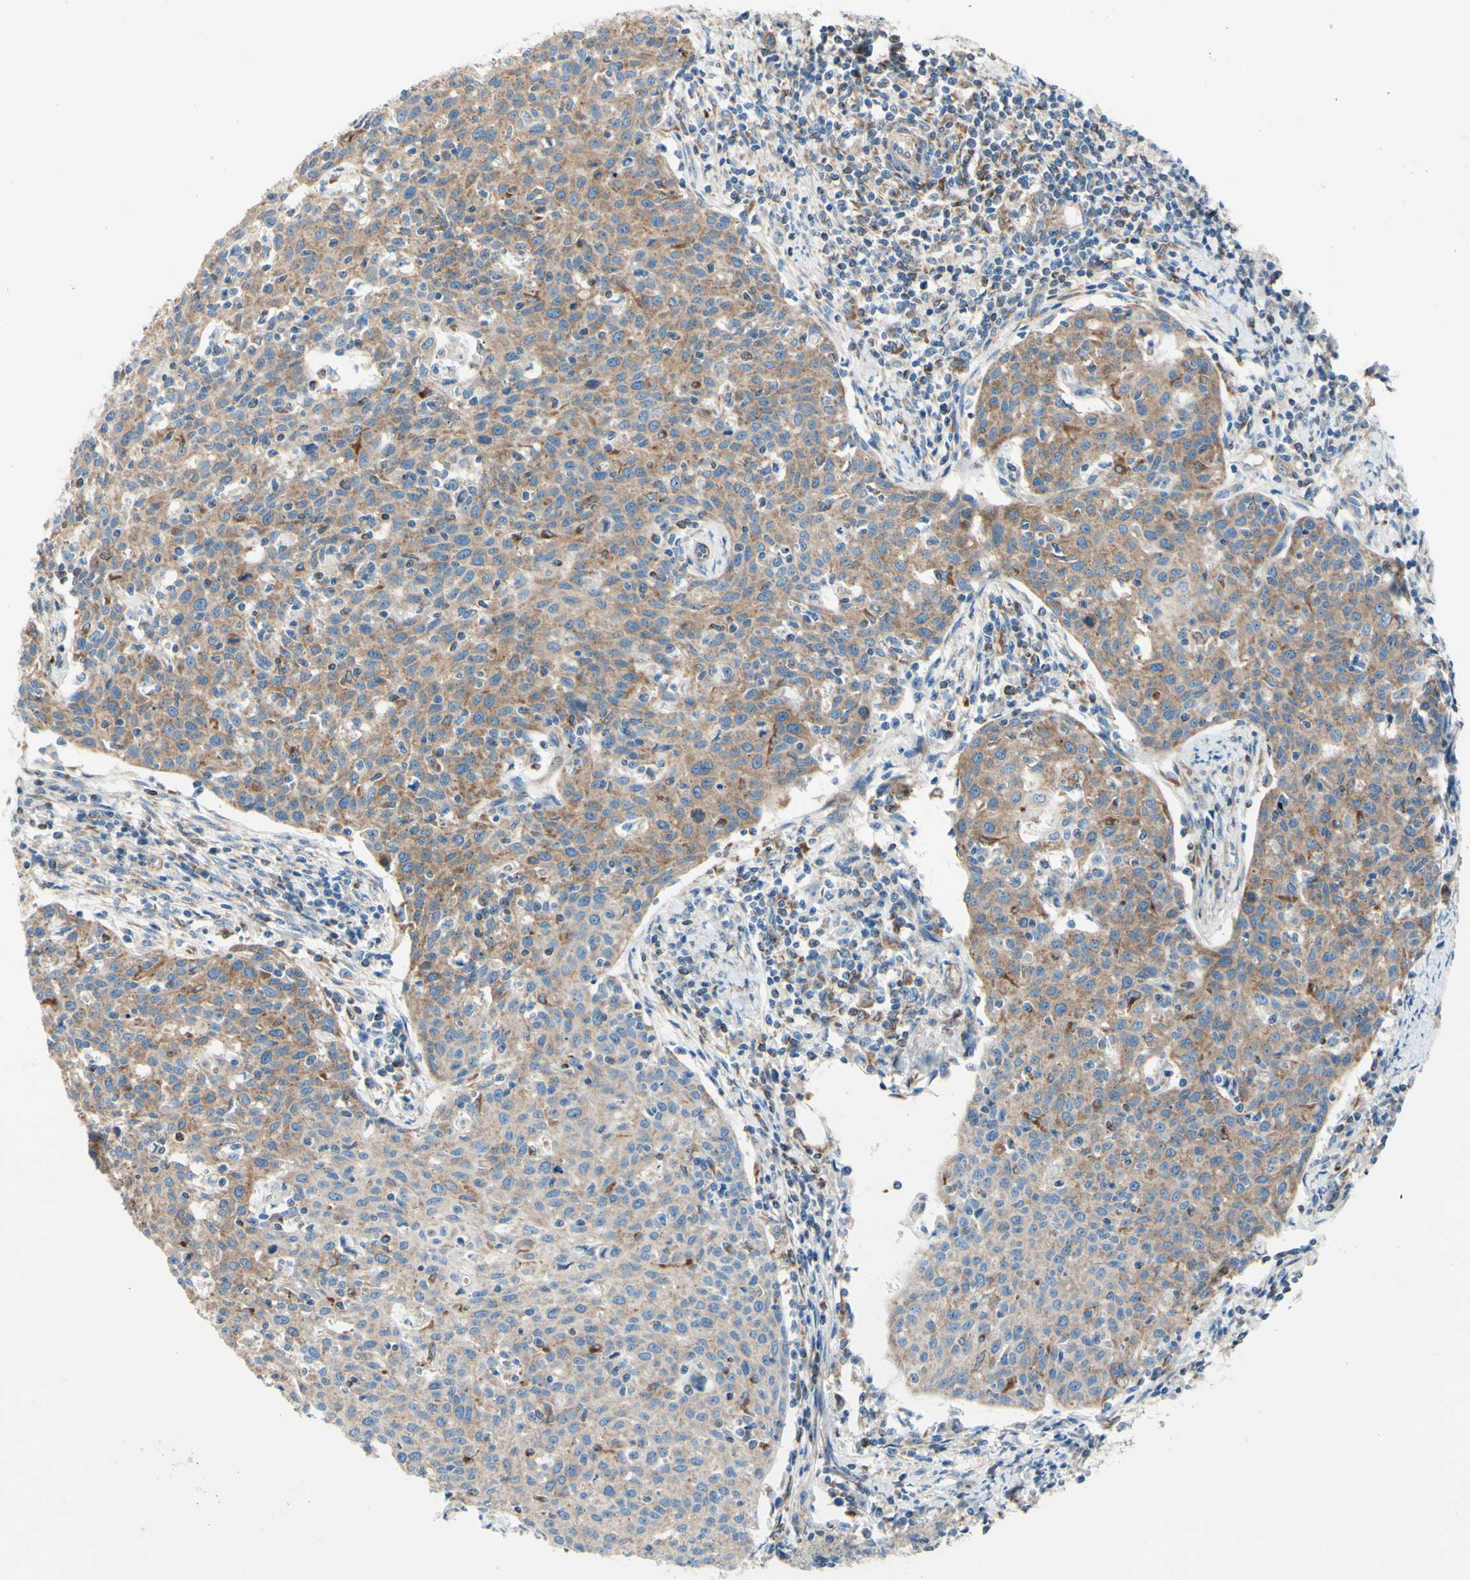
{"staining": {"intensity": "moderate", "quantity": "25%-75%", "location": "cytoplasmic/membranous"}, "tissue": "cervical cancer", "cell_type": "Tumor cells", "image_type": "cancer", "snomed": [{"axis": "morphology", "description": "Squamous cell carcinoma, NOS"}, {"axis": "topography", "description": "Cervix"}], "caption": "A medium amount of moderate cytoplasmic/membranous staining is appreciated in about 25%-75% of tumor cells in cervical cancer (squamous cell carcinoma) tissue. The staining was performed using DAB (3,3'-diaminobenzidine) to visualize the protein expression in brown, while the nuclei were stained in blue with hematoxylin (Magnification: 20x).", "gene": "RETREG2", "patient": {"sex": "female", "age": 38}}